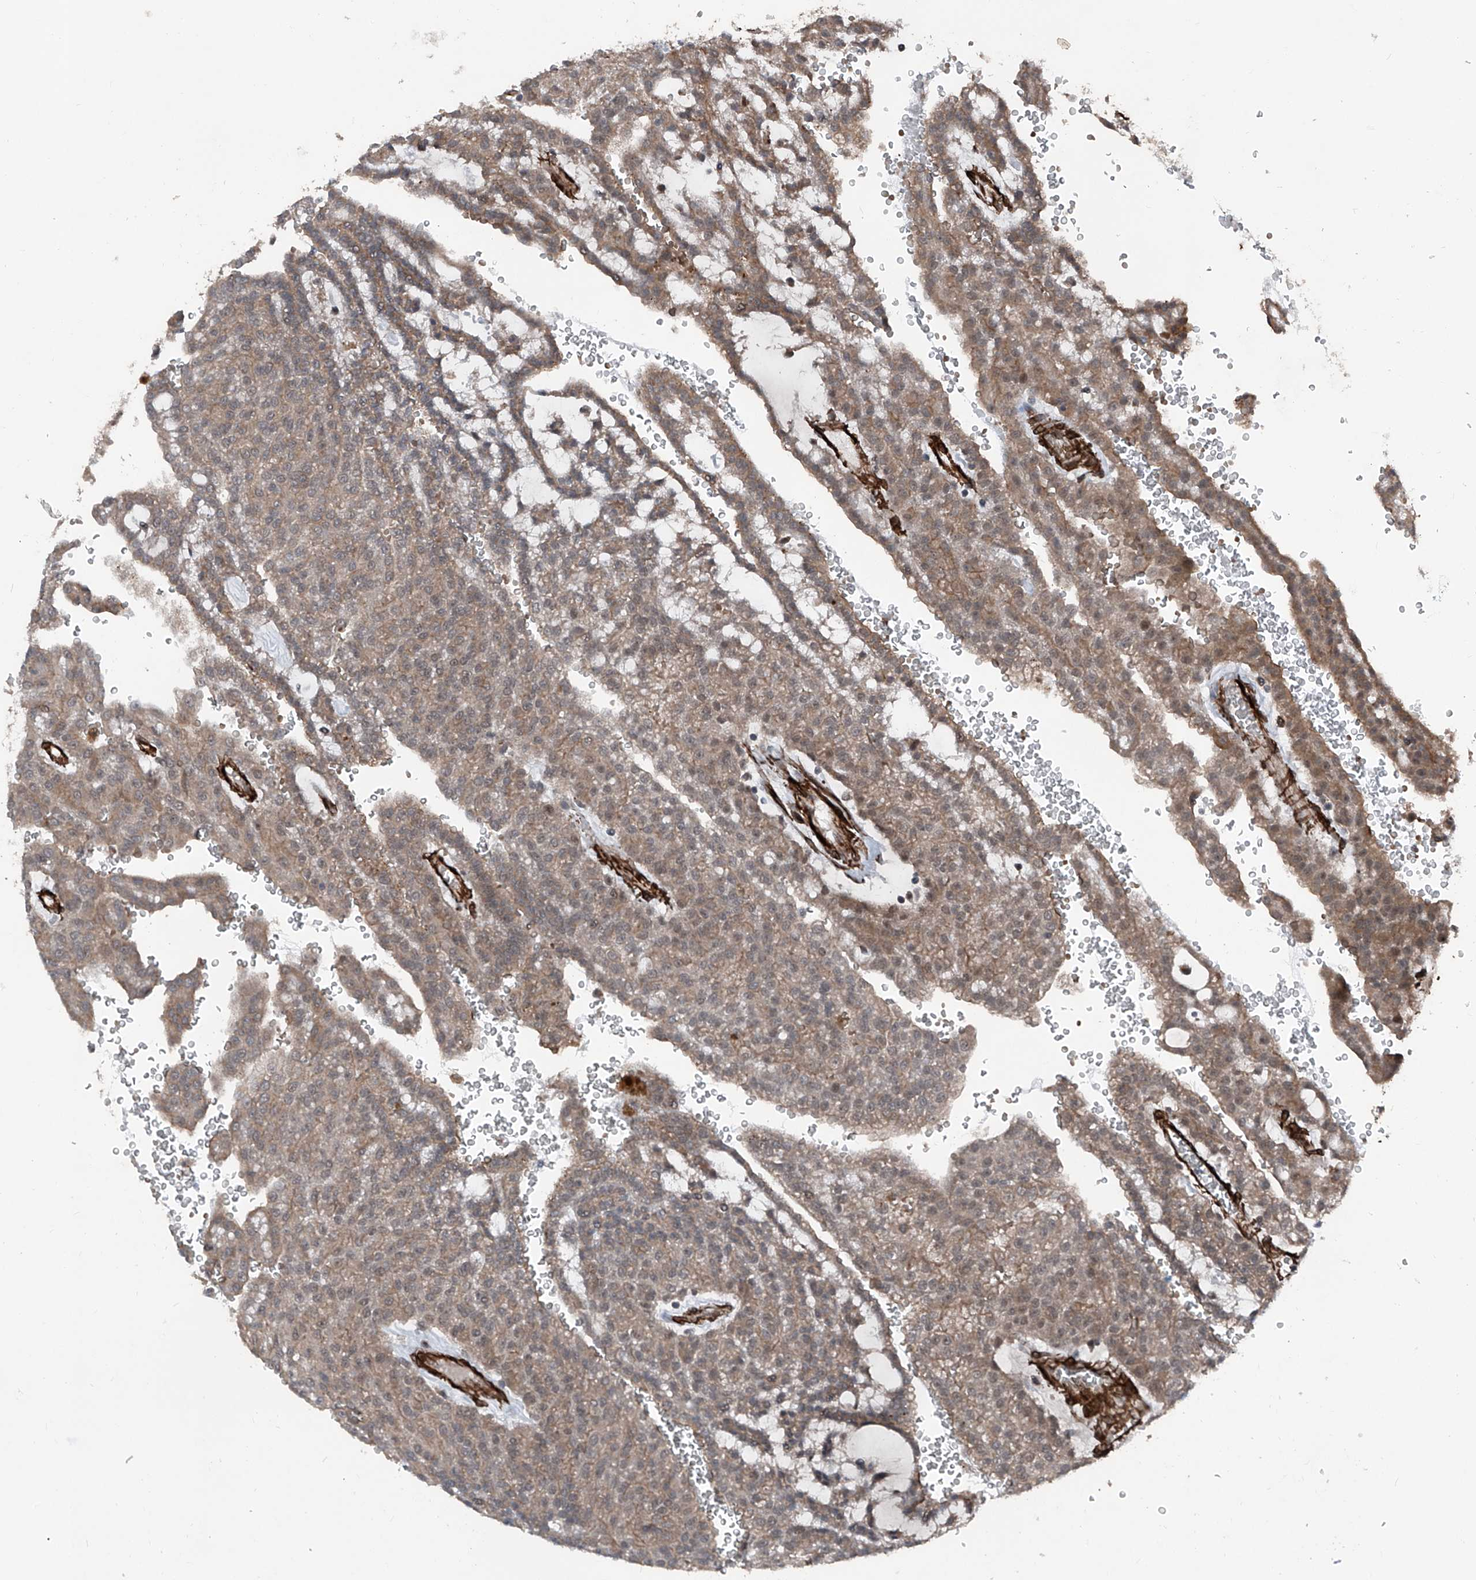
{"staining": {"intensity": "moderate", "quantity": ">75%", "location": "cytoplasmic/membranous,nuclear"}, "tissue": "renal cancer", "cell_type": "Tumor cells", "image_type": "cancer", "snomed": [{"axis": "morphology", "description": "Adenocarcinoma, NOS"}, {"axis": "topography", "description": "Kidney"}], "caption": "A histopathology image of renal cancer (adenocarcinoma) stained for a protein shows moderate cytoplasmic/membranous and nuclear brown staining in tumor cells.", "gene": "COA7", "patient": {"sex": "male", "age": 63}}